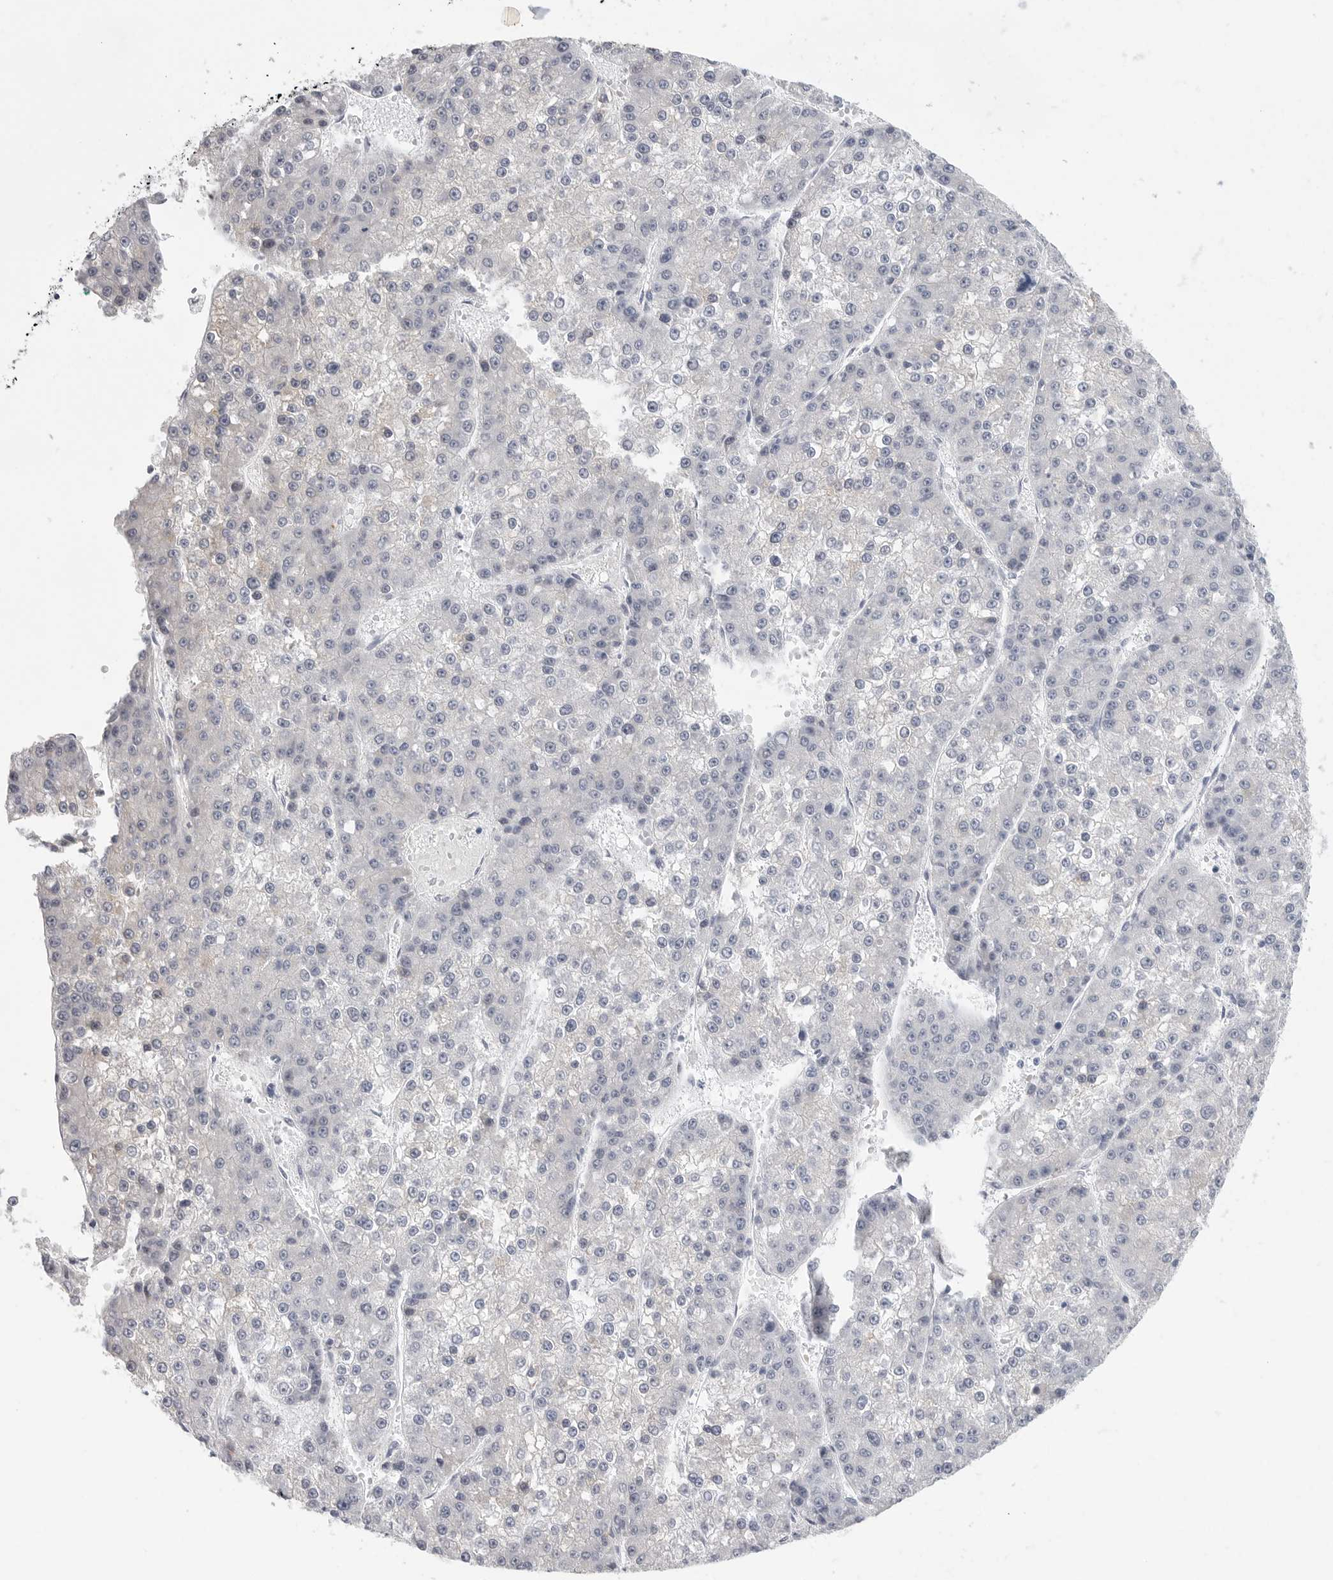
{"staining": {"intensity": "negative", "quantity": "none", "location": "none"}, "tissue": "liver cancer", "cell_type": "Tumor cells", "image_type": "cancer", "snomed": [{"axis": "morphology", "description": "Carcinoma, Hepatocellular, NOS"}, {"axis": "topography", "description": "Liver"}], "caption": "Hepatocellular carcinoma (liver) stained for a protein using immunohistochemistry displays no expression tumor cells.", "gene": "TNR", "patient": {"sex": "female", "age": 73}}